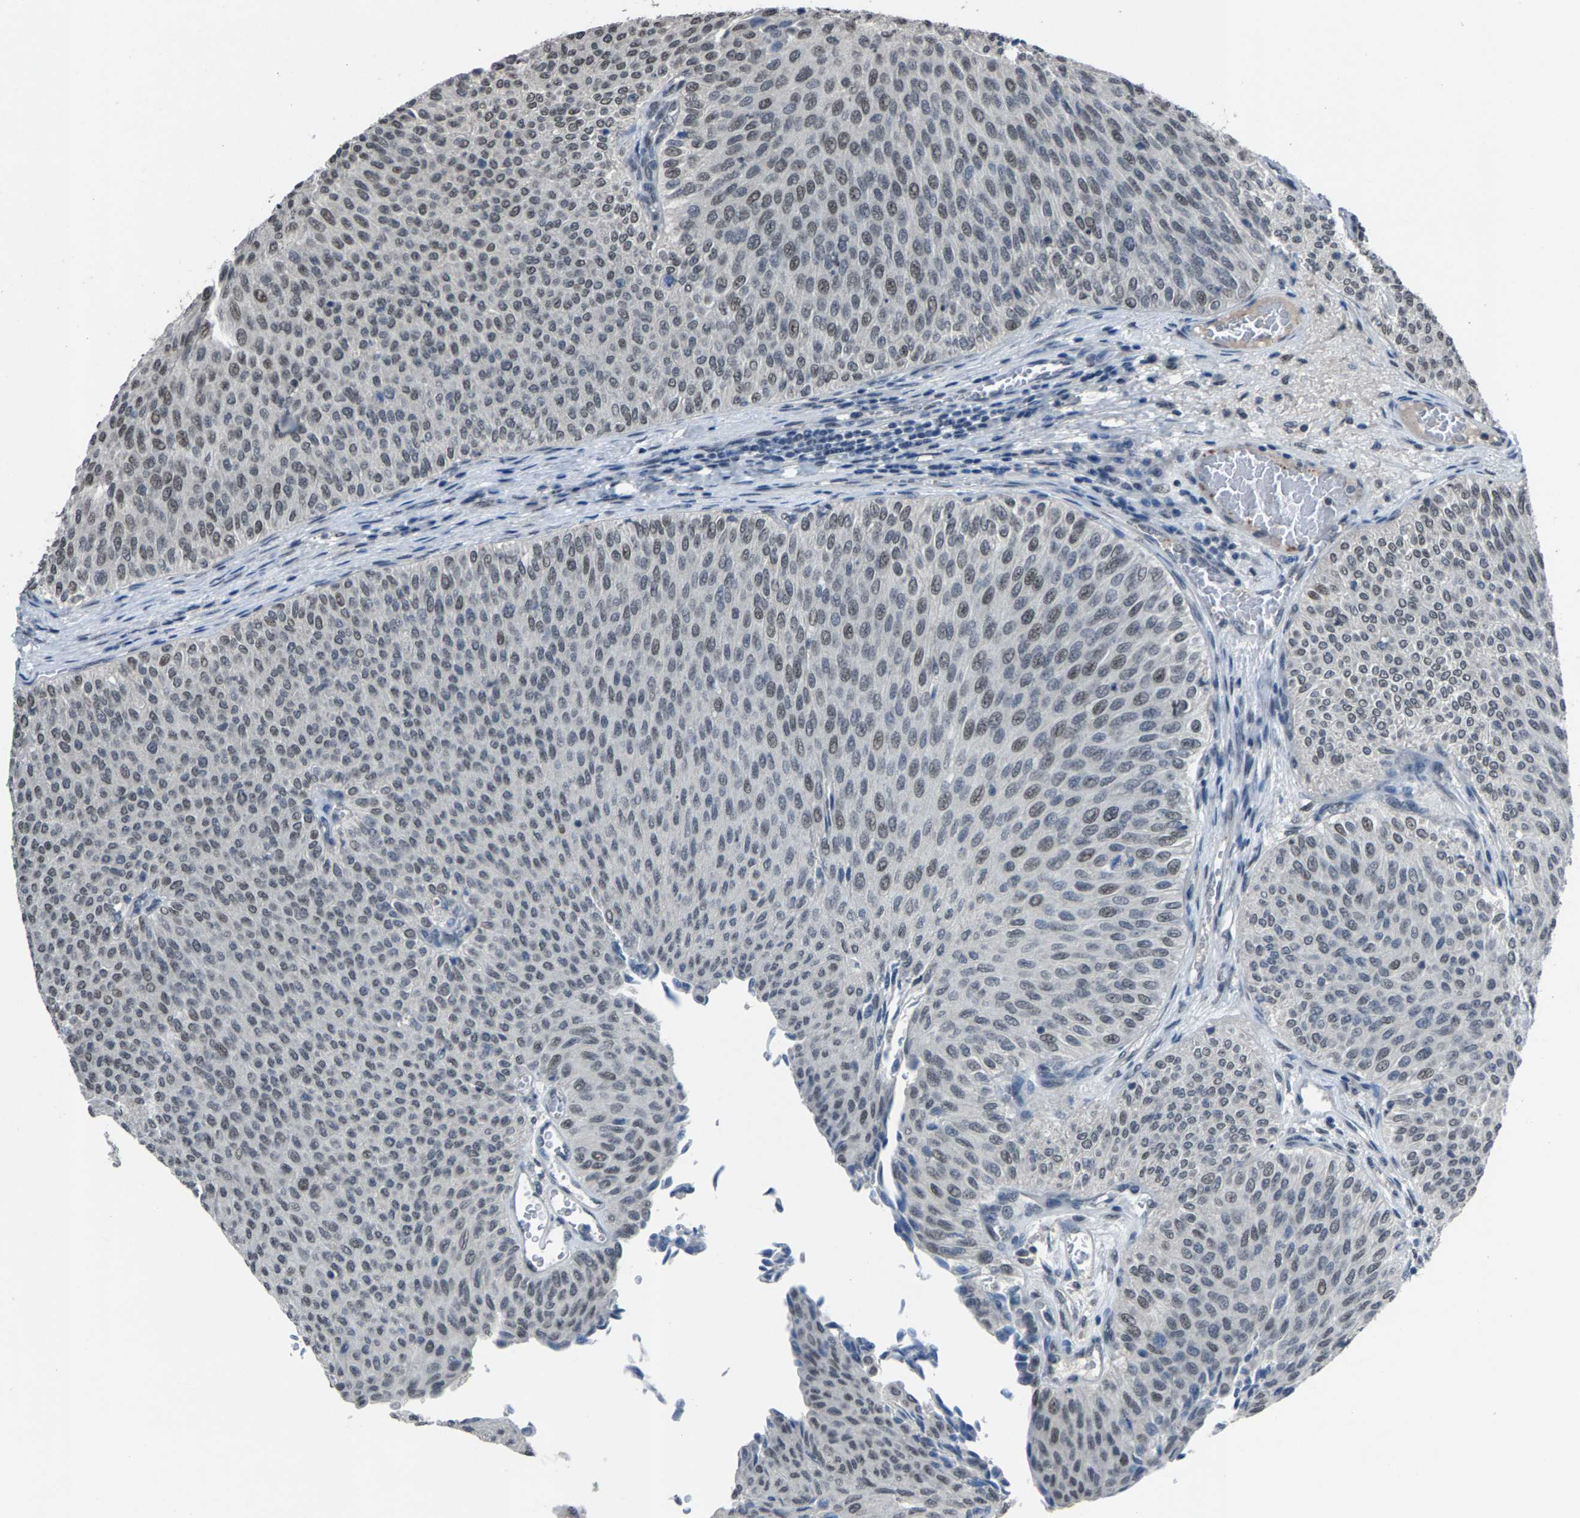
{"staining": {"intensity": "weak", "quantity": ">75%", "location": "nuclear"}, "tissue": "urothelial cancer", "cell_type": "Tumor cells", "image_type": "cancer", "snomed": [{"axis": "morphology", "description": "Urothelial carcinoma, Low grade"}, {"axis": "topography", "description": "Urinary bladder"}], "caption": "Protein expression analysis of urothelial carcinoma (low-grade) exhibits weak nuclear staining in approximately >75% of tumor cells.", "gene": "ZNF276", "patient": {"sex": "male", "age": 78}}